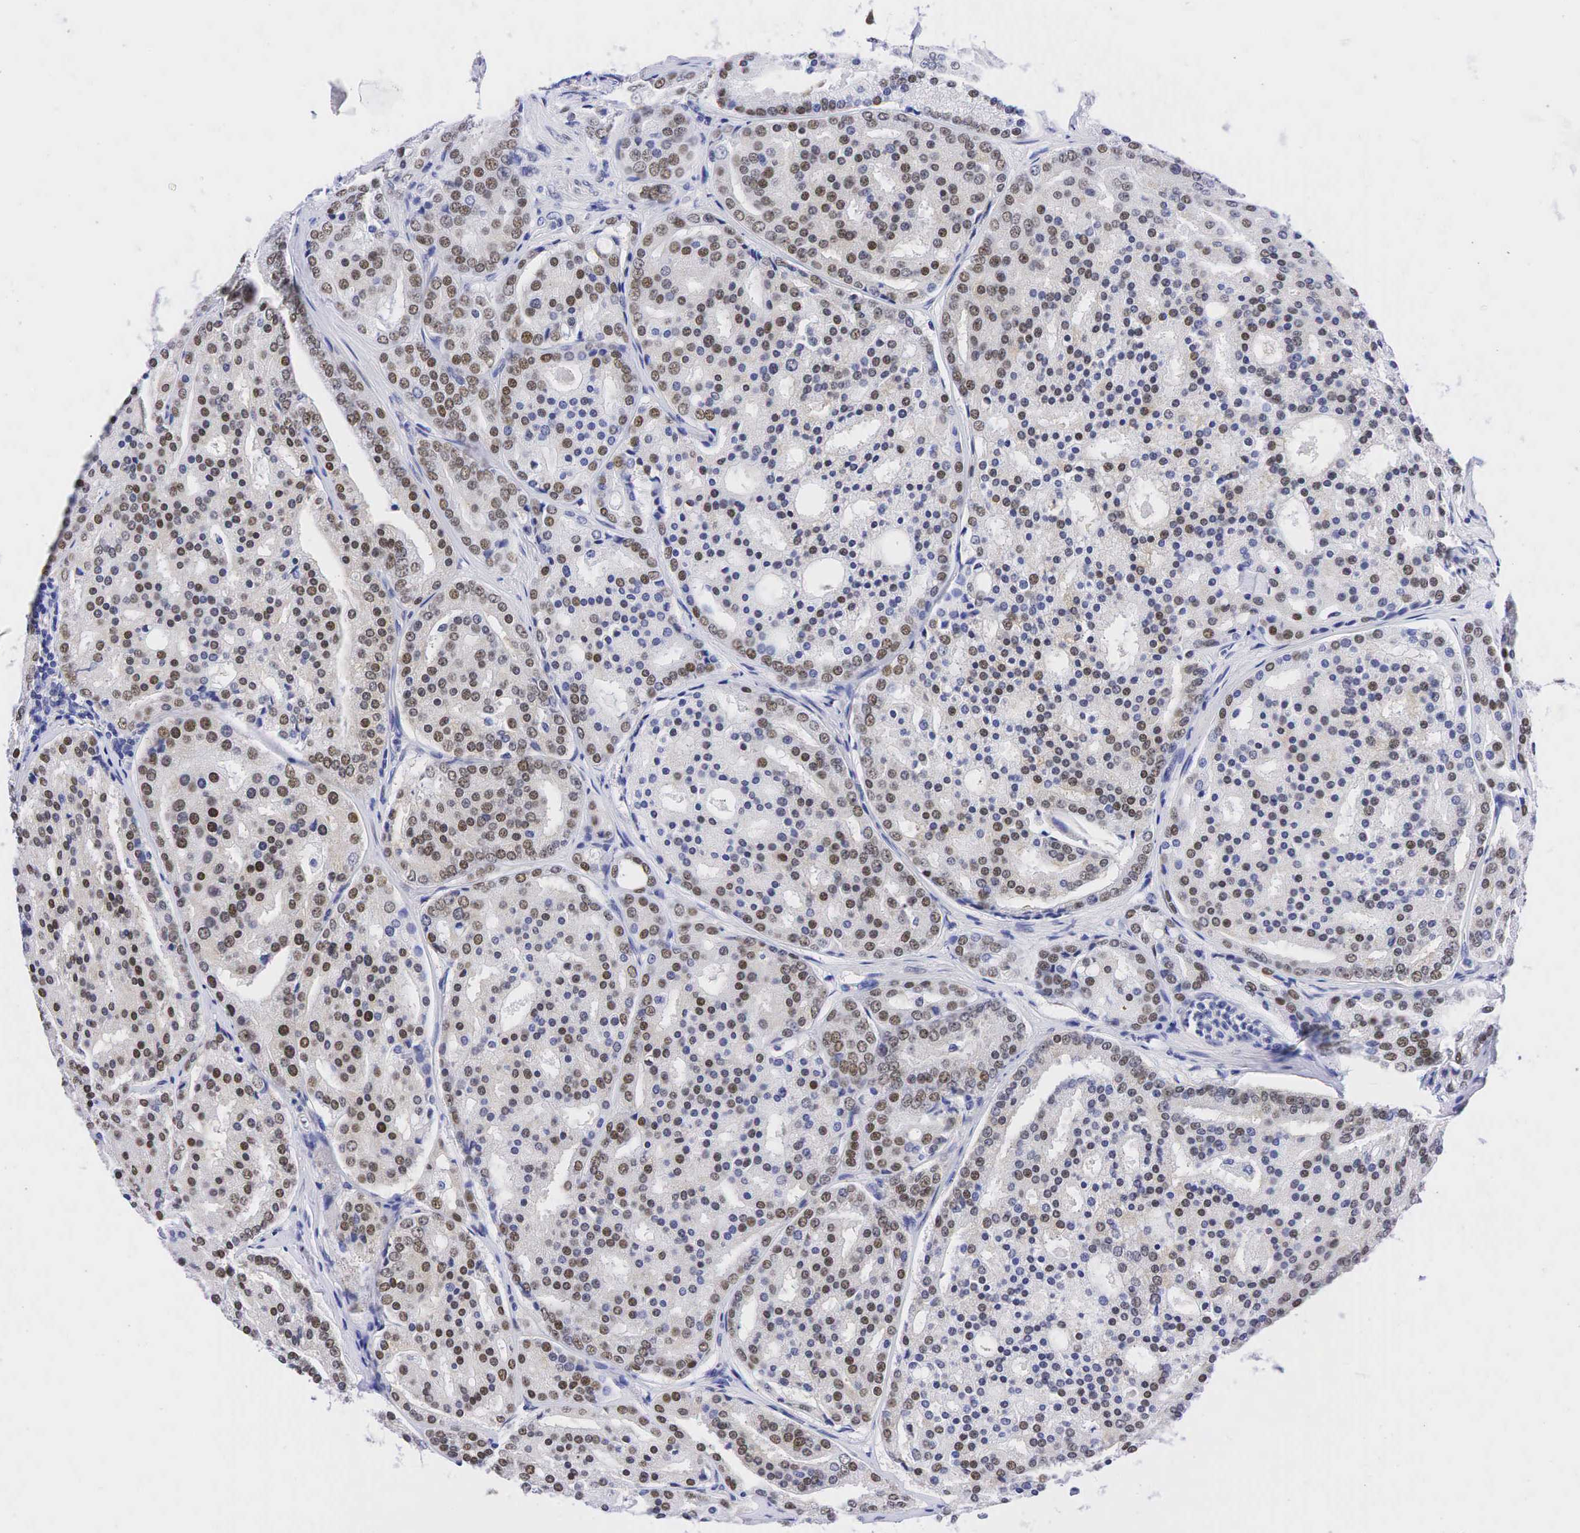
{"staining": {"intensity": "moderate", "quantity": "25%-75%", "location": "nuclear"}, "tissue": "prostate cancer", "cell_type": "Tumor cells", "image_type": "cancer", "snomed": [{"axis": "morphology", "description": "Adenocarcinoma, High grade"}, {"axis": "topography", "description": "Prostate"}], "caption": "High-power microscopy captured an immunohistochemistry (IHC) micrograph of prostate adenocarcinoma (high-grade), revealing moderate nuclear staining in about 25%-75% of tumor cells.", "gene": "AR", "patient": {"sex": "male", "age": 64}}